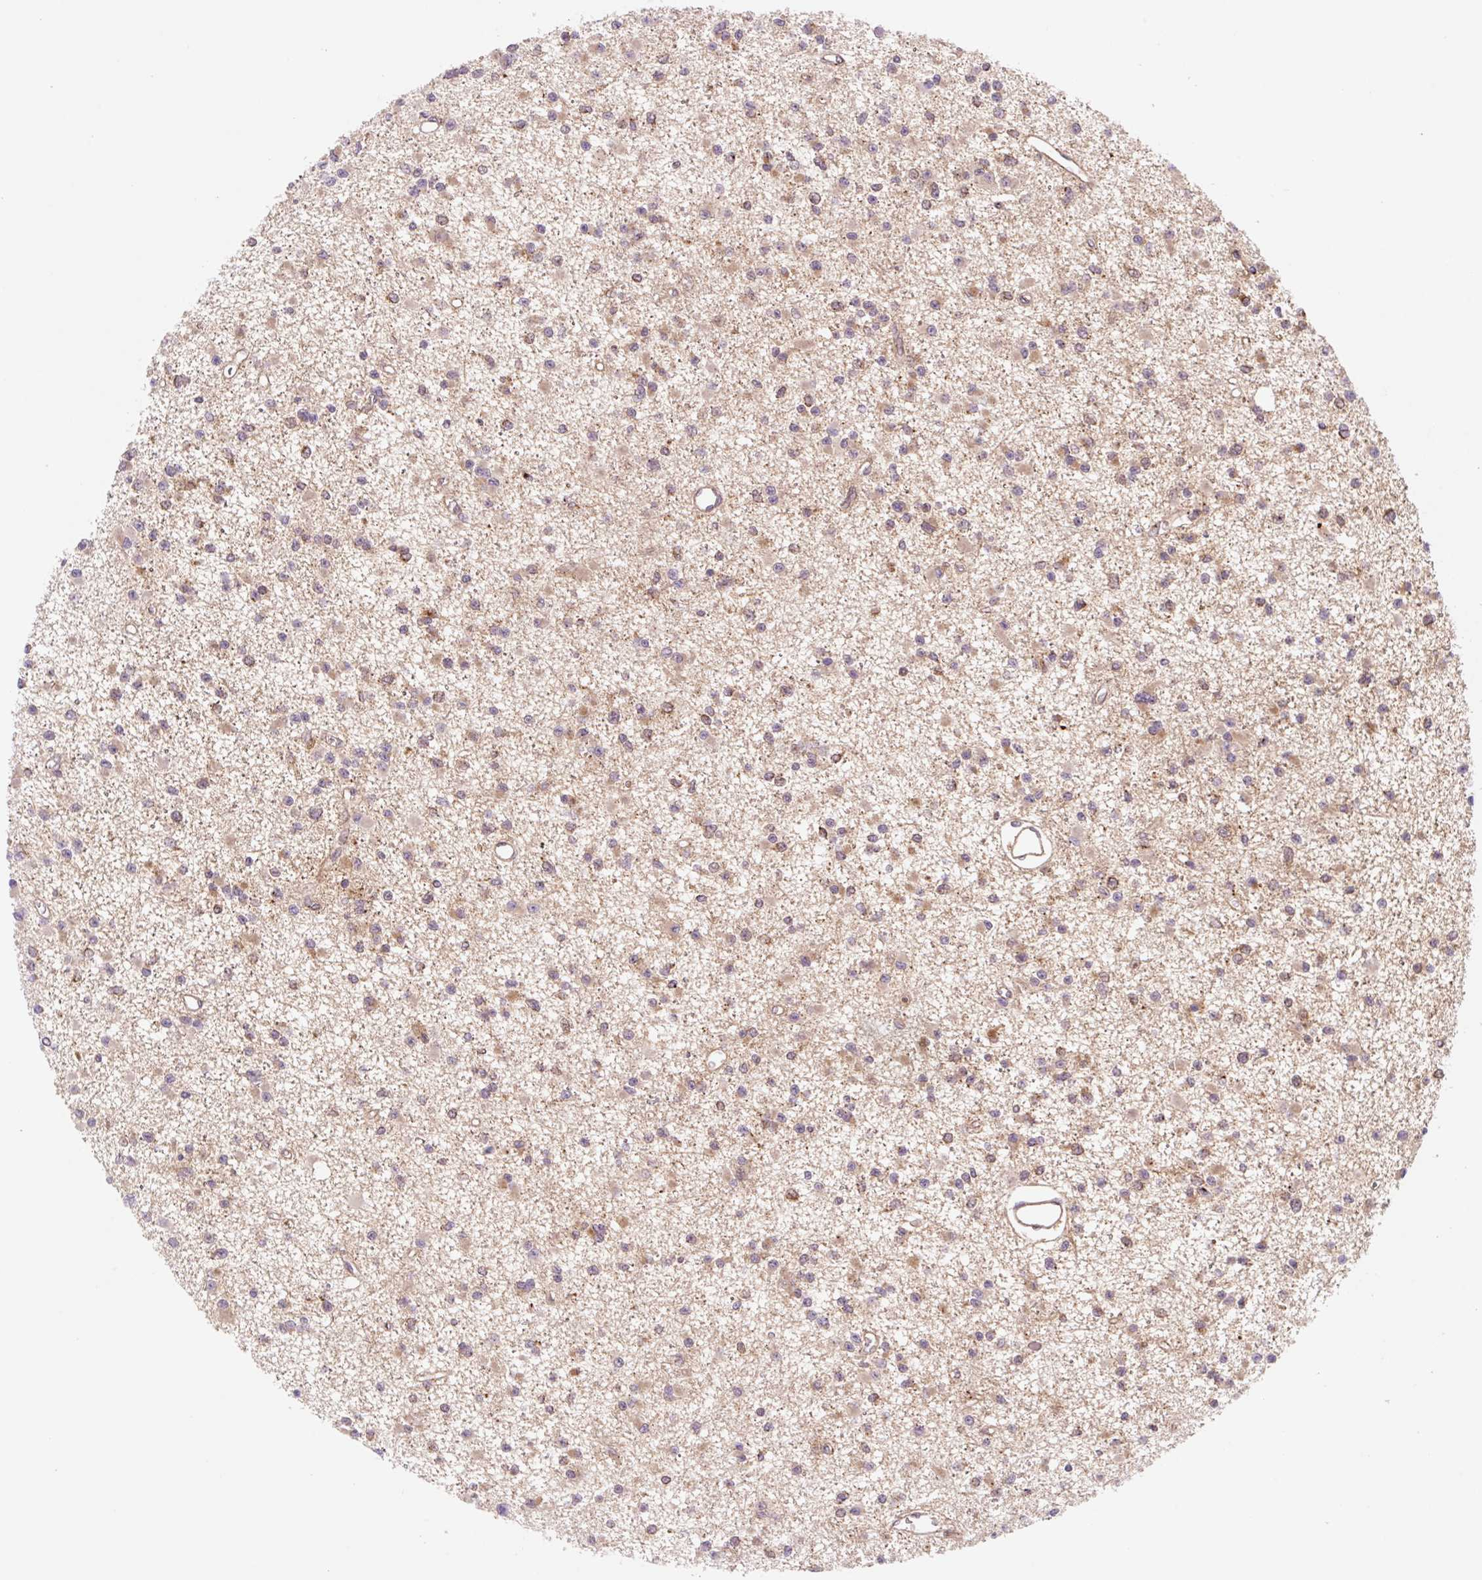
{"staining": {"intensity": "weak", "quantity": ">75%", "location": "cytoplasmic/membranous"}, "tissue": "glioma", "cell_type": "Tumor cells", "image_type": "cancer", "snomed": [{"axis": "morphology", "description": "Glioma, malignant, Low grade"}, {"axis": "topography", "description": "Brain"}], "caption": "Brown immunohistochemical staining in human malignant glioma (low-grade) shows weak cytoplasmic/membranous staining in about >75% of tumor cells. (Stains: DAB in brown, nuclei in blue, Microscopy: brightfield microscopy at high magnification).", "gene": "VPS4A", "patient": {"sex": "female", "age": 22}}